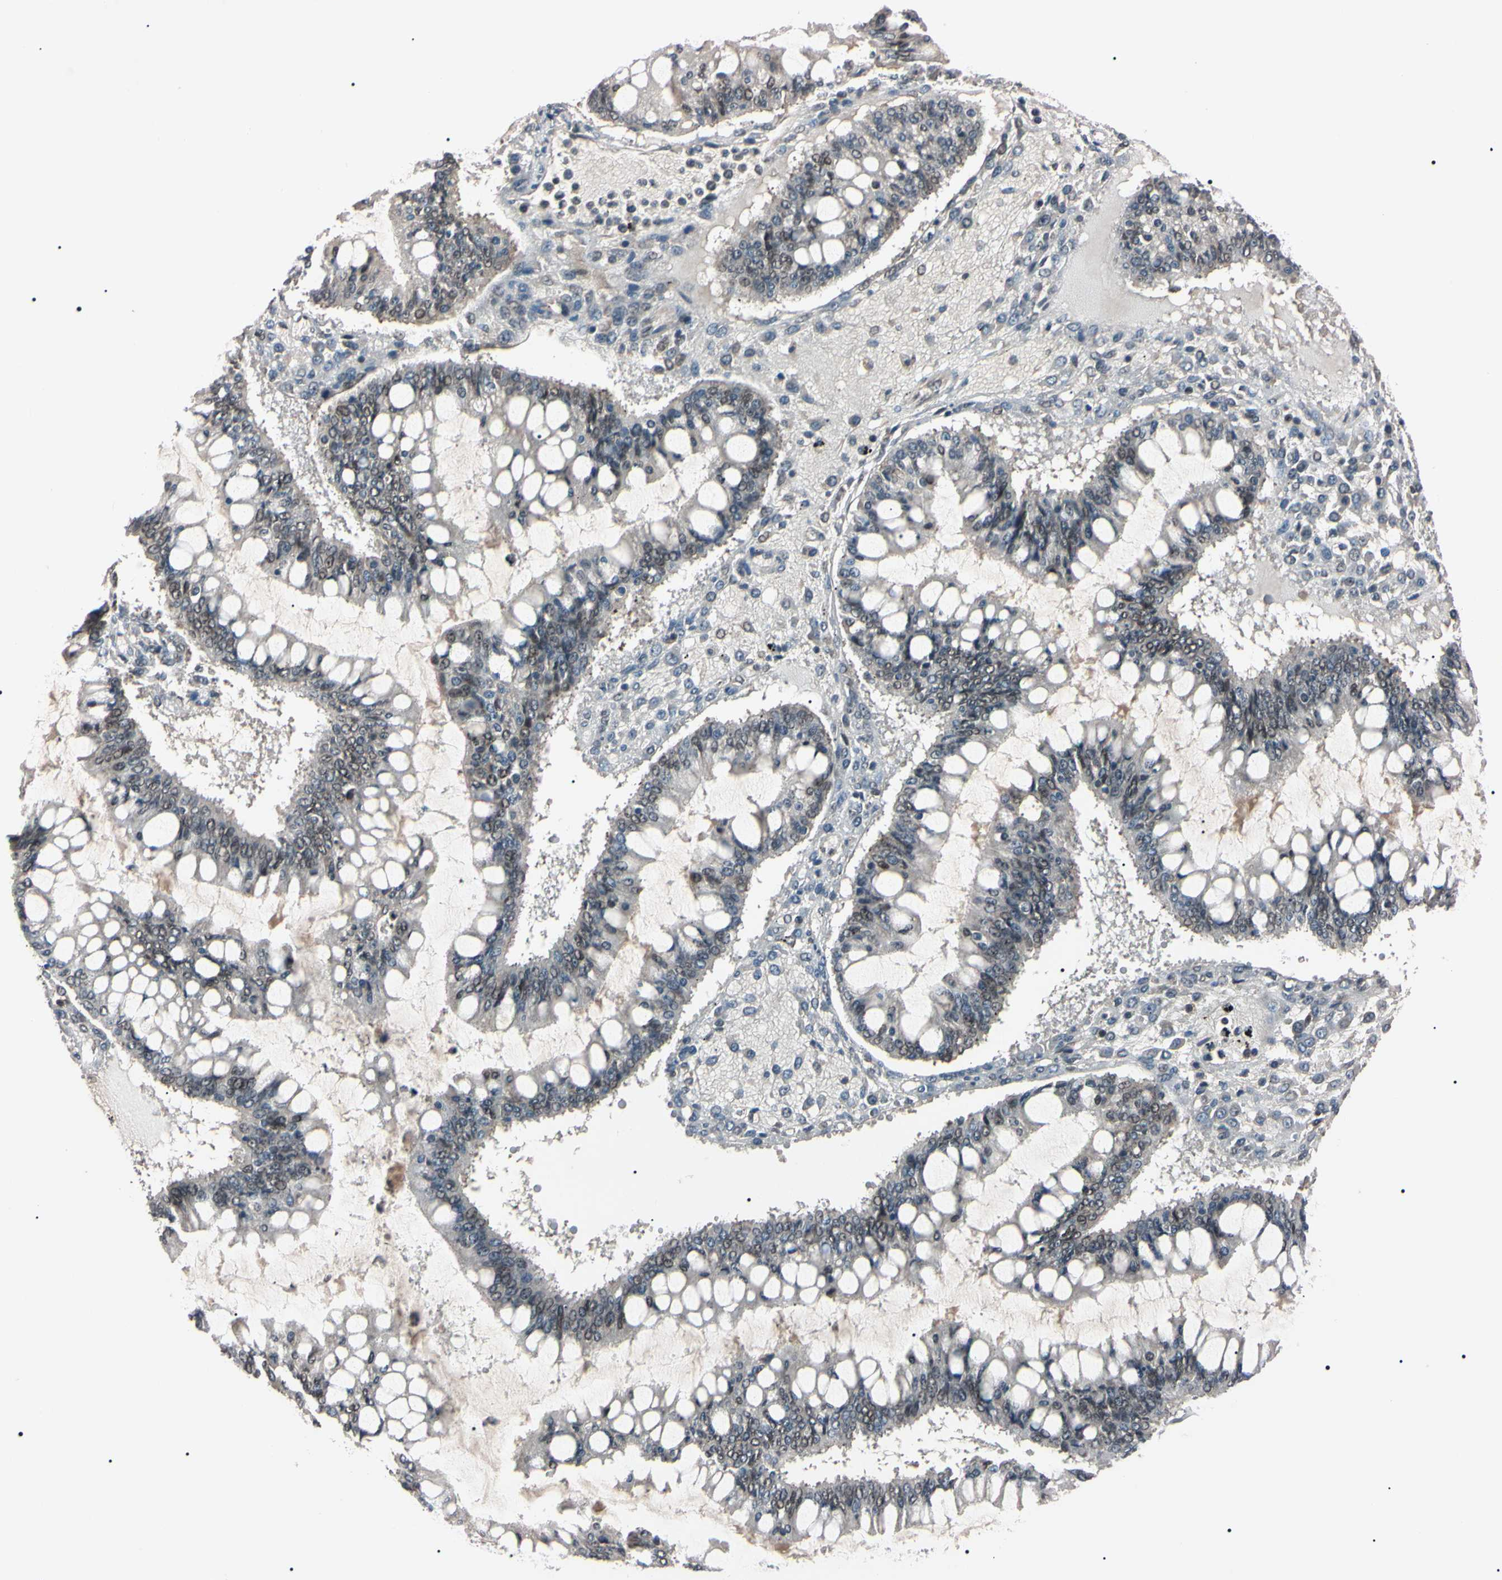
{"staining": {"intensity": "negative", "quantity": "none", "location": "none"}, "tissue": "ovarian cancer", "cell_type": "Tumor cells", "image_type": "cancer", "snomed": [{"axis": "morphology", "description": "Cystadenocarcinoma, mucinous, NOS"}, {"axis": "topography", "description": "Ovary"}], "caption": "Human mucinous cystadenocarcinoma (ovarian) stained for a protein using immunohistochemistry (IHC) displays no positivity in tumor cells.", "gene": "YY1", "patient": {"sex": "female", "age": 73}}